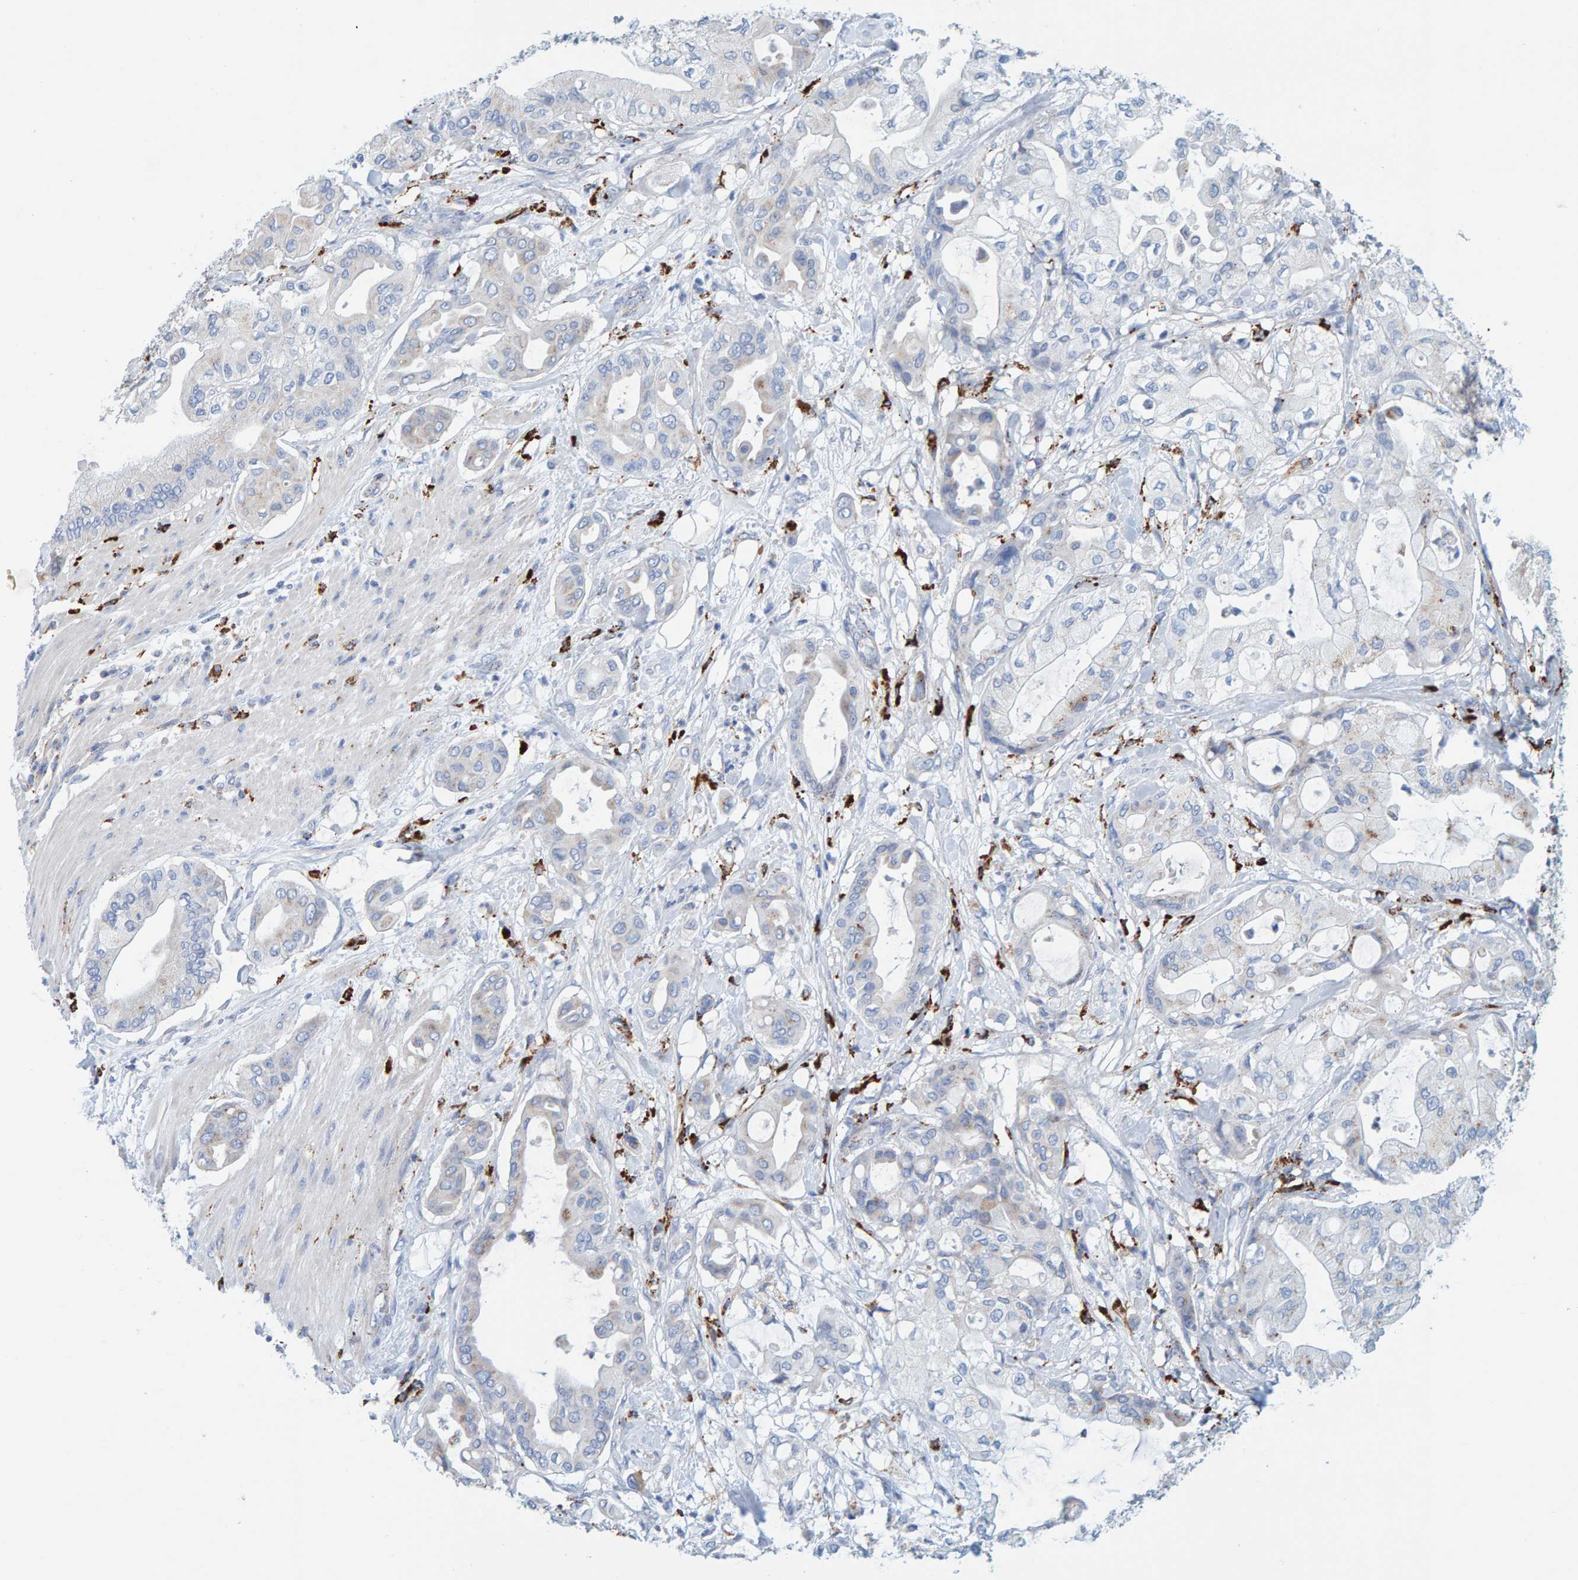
{"staining": {"intensity": "negative", "quantity": "none", "location": "none"}, "tissue": "pancreatic cancer", "cell_type": "Tumor cells", "image_type": "cancer", "snomed": [{"axis": "morphology", "description": "Adenocarcinoma, NOS"}, {"axis": "morphology", "description": "Adenocarcinoma, metastatic, NOS"}, {"axis": "topography", "description": "Lymph node"}, {"axis": "topography", "description": "Pancreas"}, {"axis": "topography", "description": "Duodenum"}], "caption": "Immunohistochemistry photomicrograph of neoplastic tissue: pancreatic cancer (metastatic adenocarcinoma) stained with DAB displays no significant protein positivity in tumor cells.", "gene": "BIN3", "patient": {"sex": "female", "age": 64}}